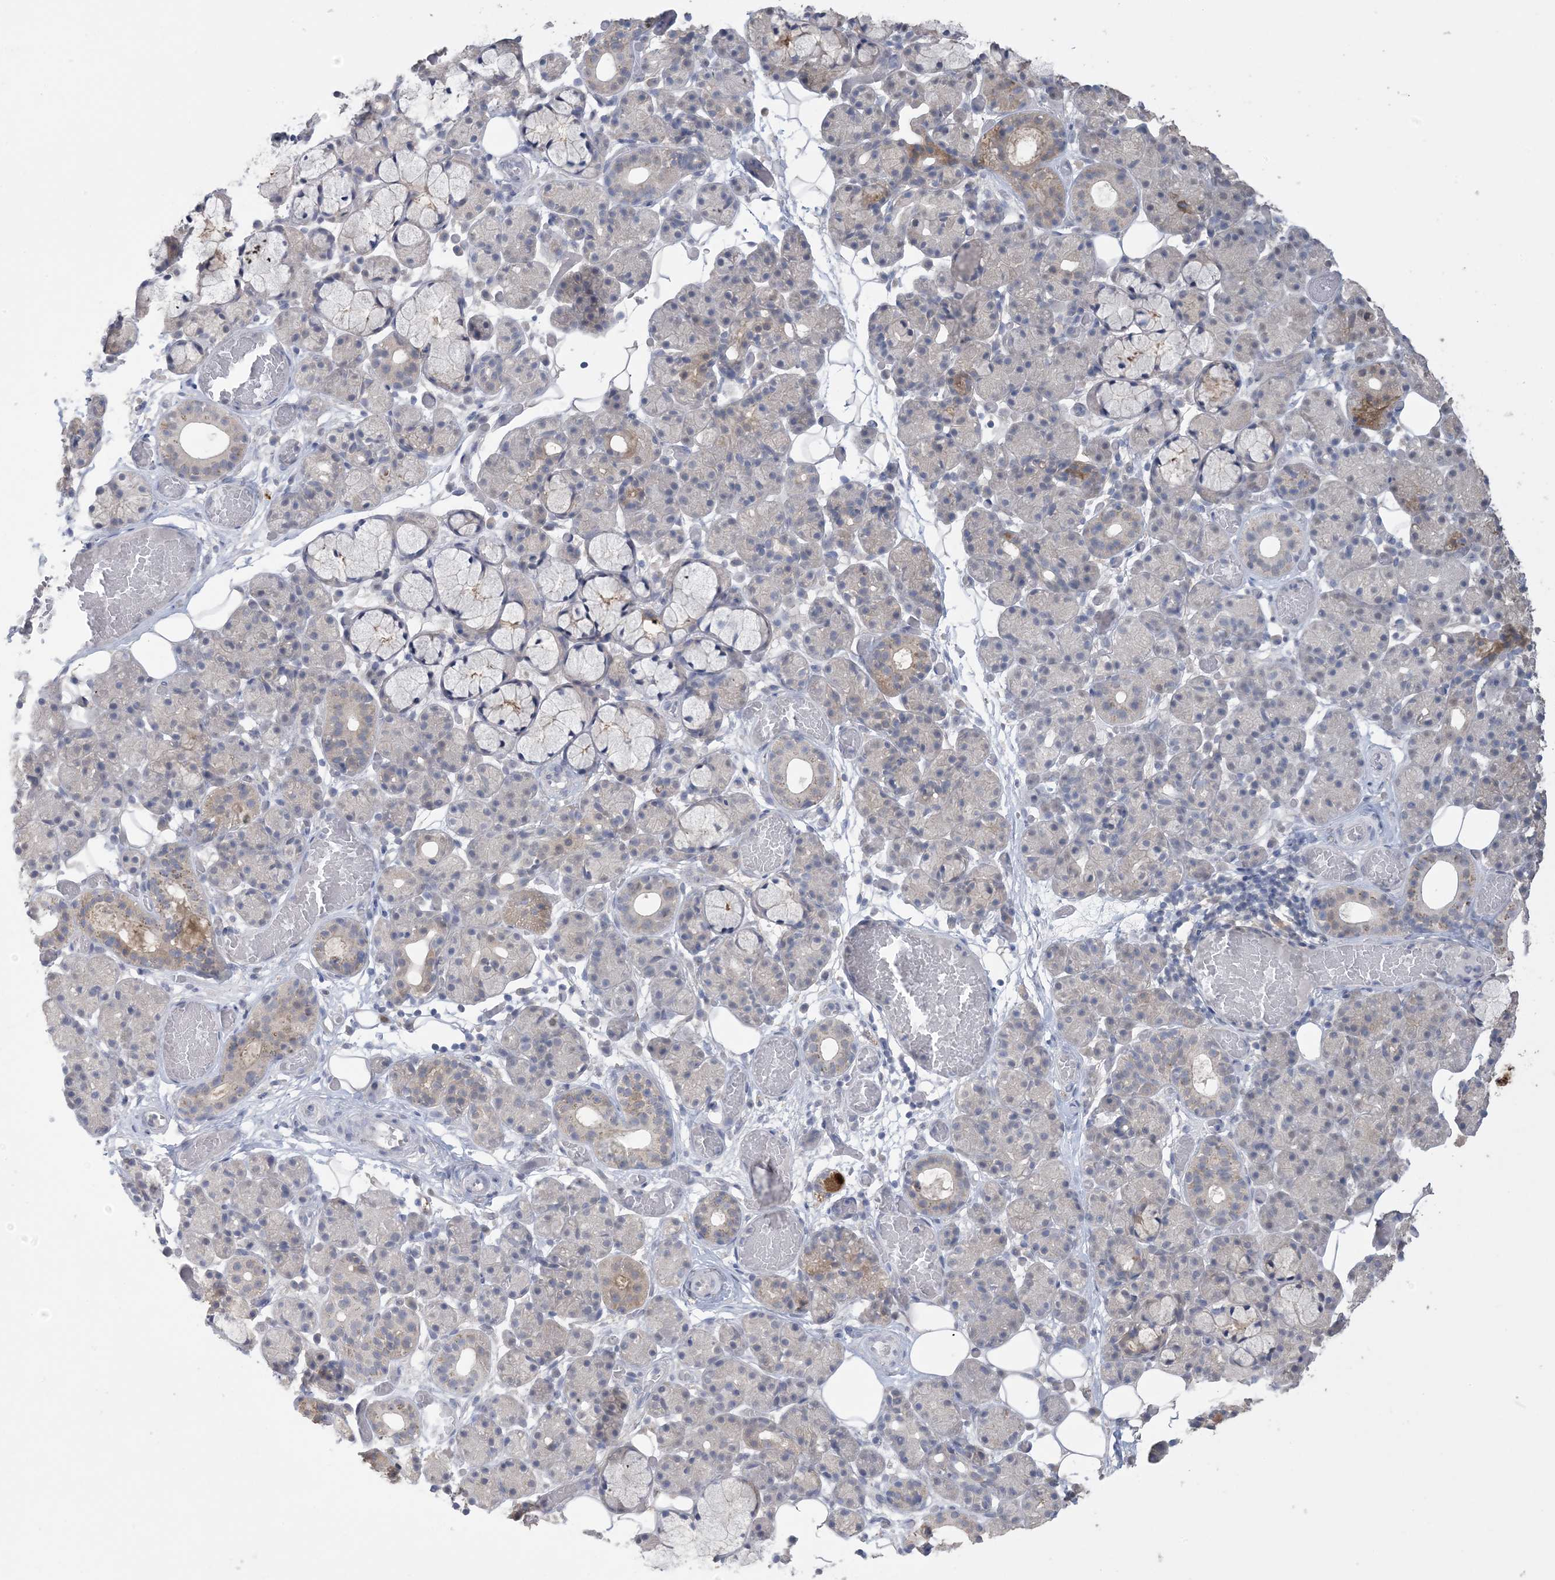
{"staining": {"intensity": "weak", "quantity": "<25%", "location": "cytoplasmic/membranous"}, "tissue": "salivary gland", "cell_type": "Glandular cells", "image_type": "normal", "snomed": [{"axis": "morphology", "description": "Normal tissue, NOS"}, {"axis": "topography", "description": "Salivary gland"}], "caption": "Immunohistochemistry (IHC) of benign salivary gland shows no expression in glandular cells. (DAB (3,3'-diaminobenzidine) immunohistochemistry (IHC) with hematoxylin counter stain).", "gene": "HMGCS1", "patient": {"sex": "male", "age": 63}}